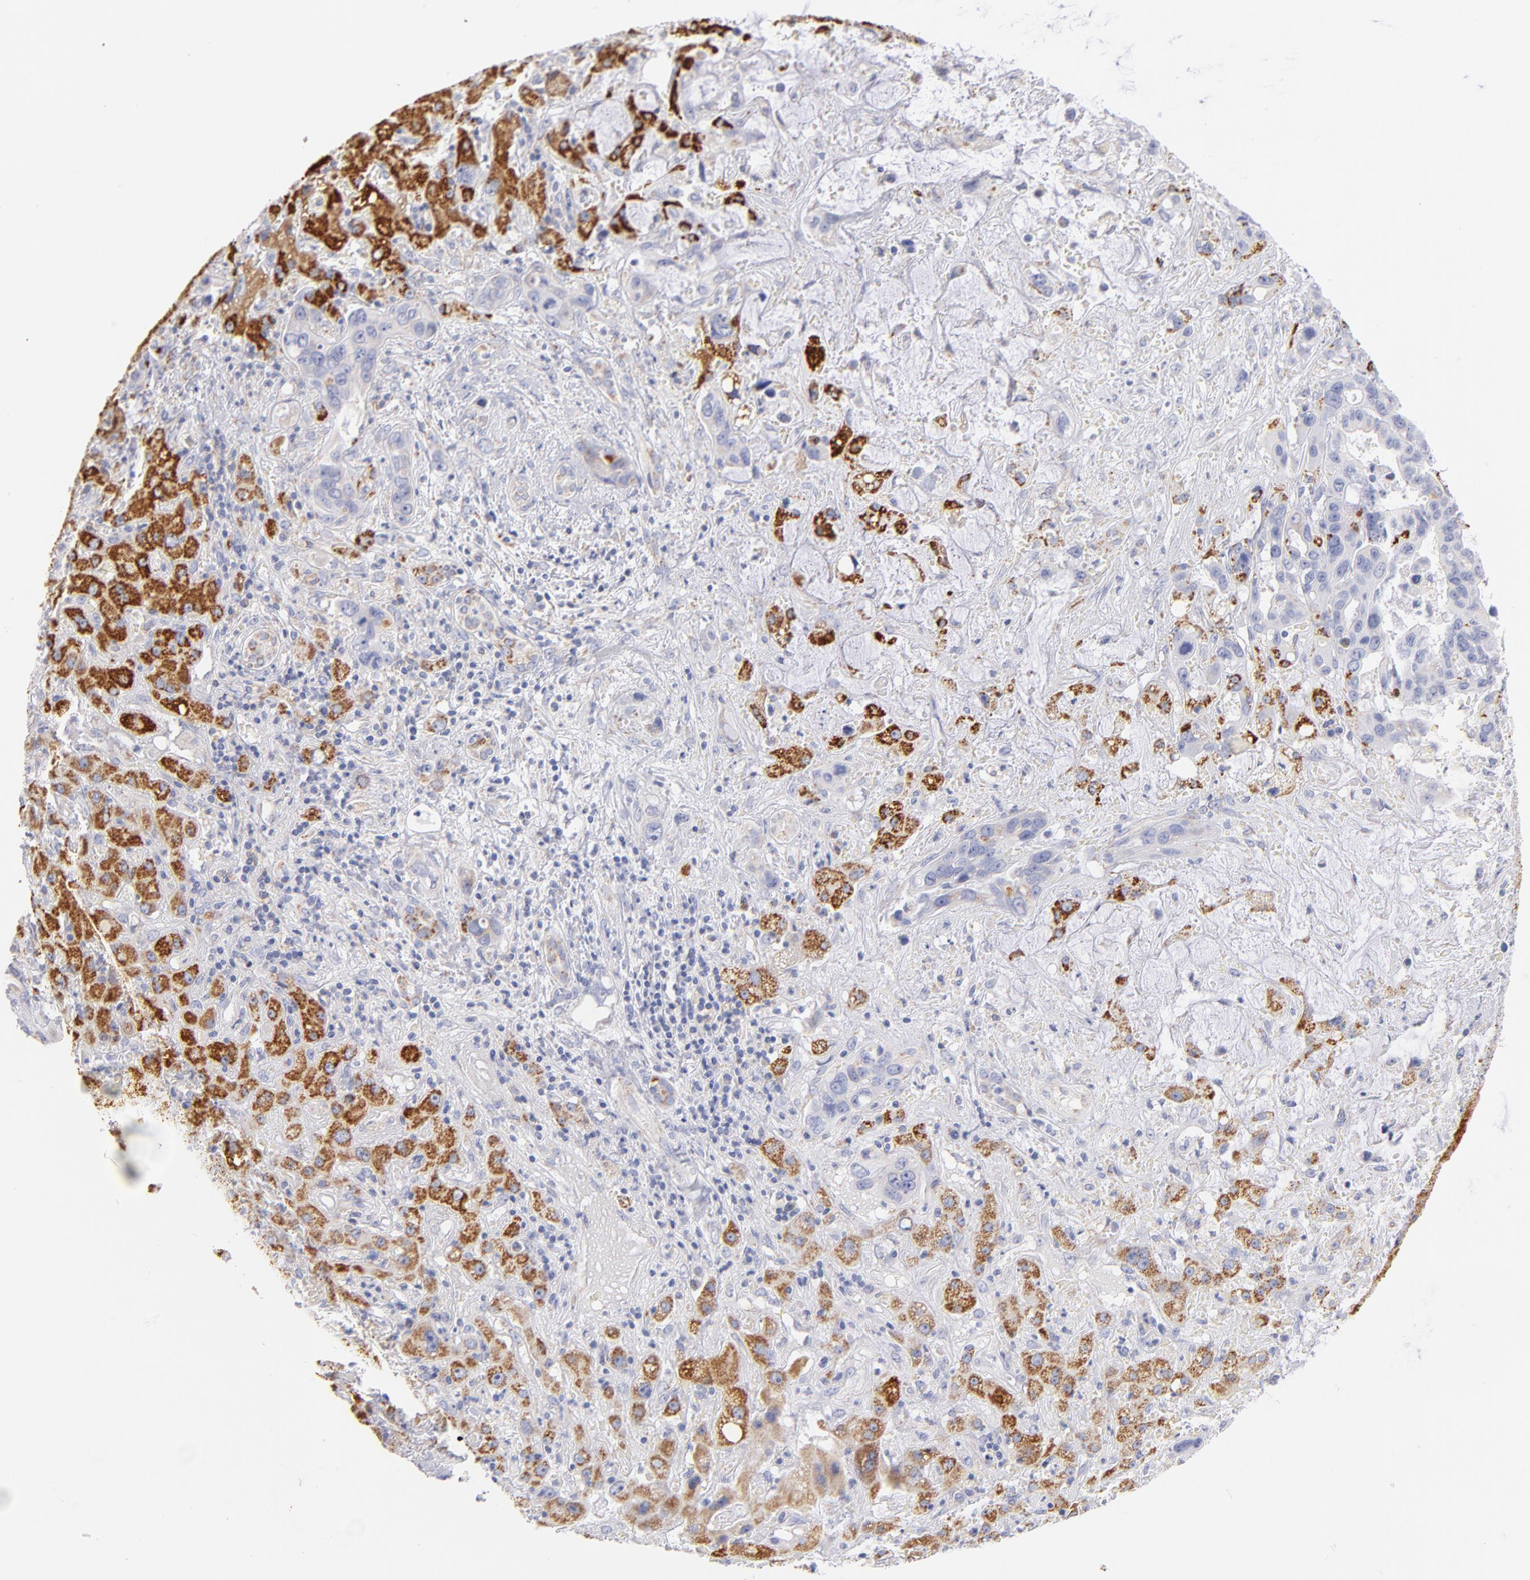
{"staining": {"intensity": "weak", "quantity": ">75%", "location": "cytoplasmic/membranous"}, "tissue": "liver cancer", "cell_type": "Tumor cells", "image_type": "cancer", "snomed": [{"axis": "morphology", "description": "Cholangiocarcinoma"}, {"axis": "topography", "description": "Liver"}], "caption": "Protein staining displays weak cytoplasmic/membranous expression in approximately >75% of tumor cells in liver cancer (cholangiocarcinoma).", "gene": "AIFM1", "patient": {"sex": "female", "age": 65}}